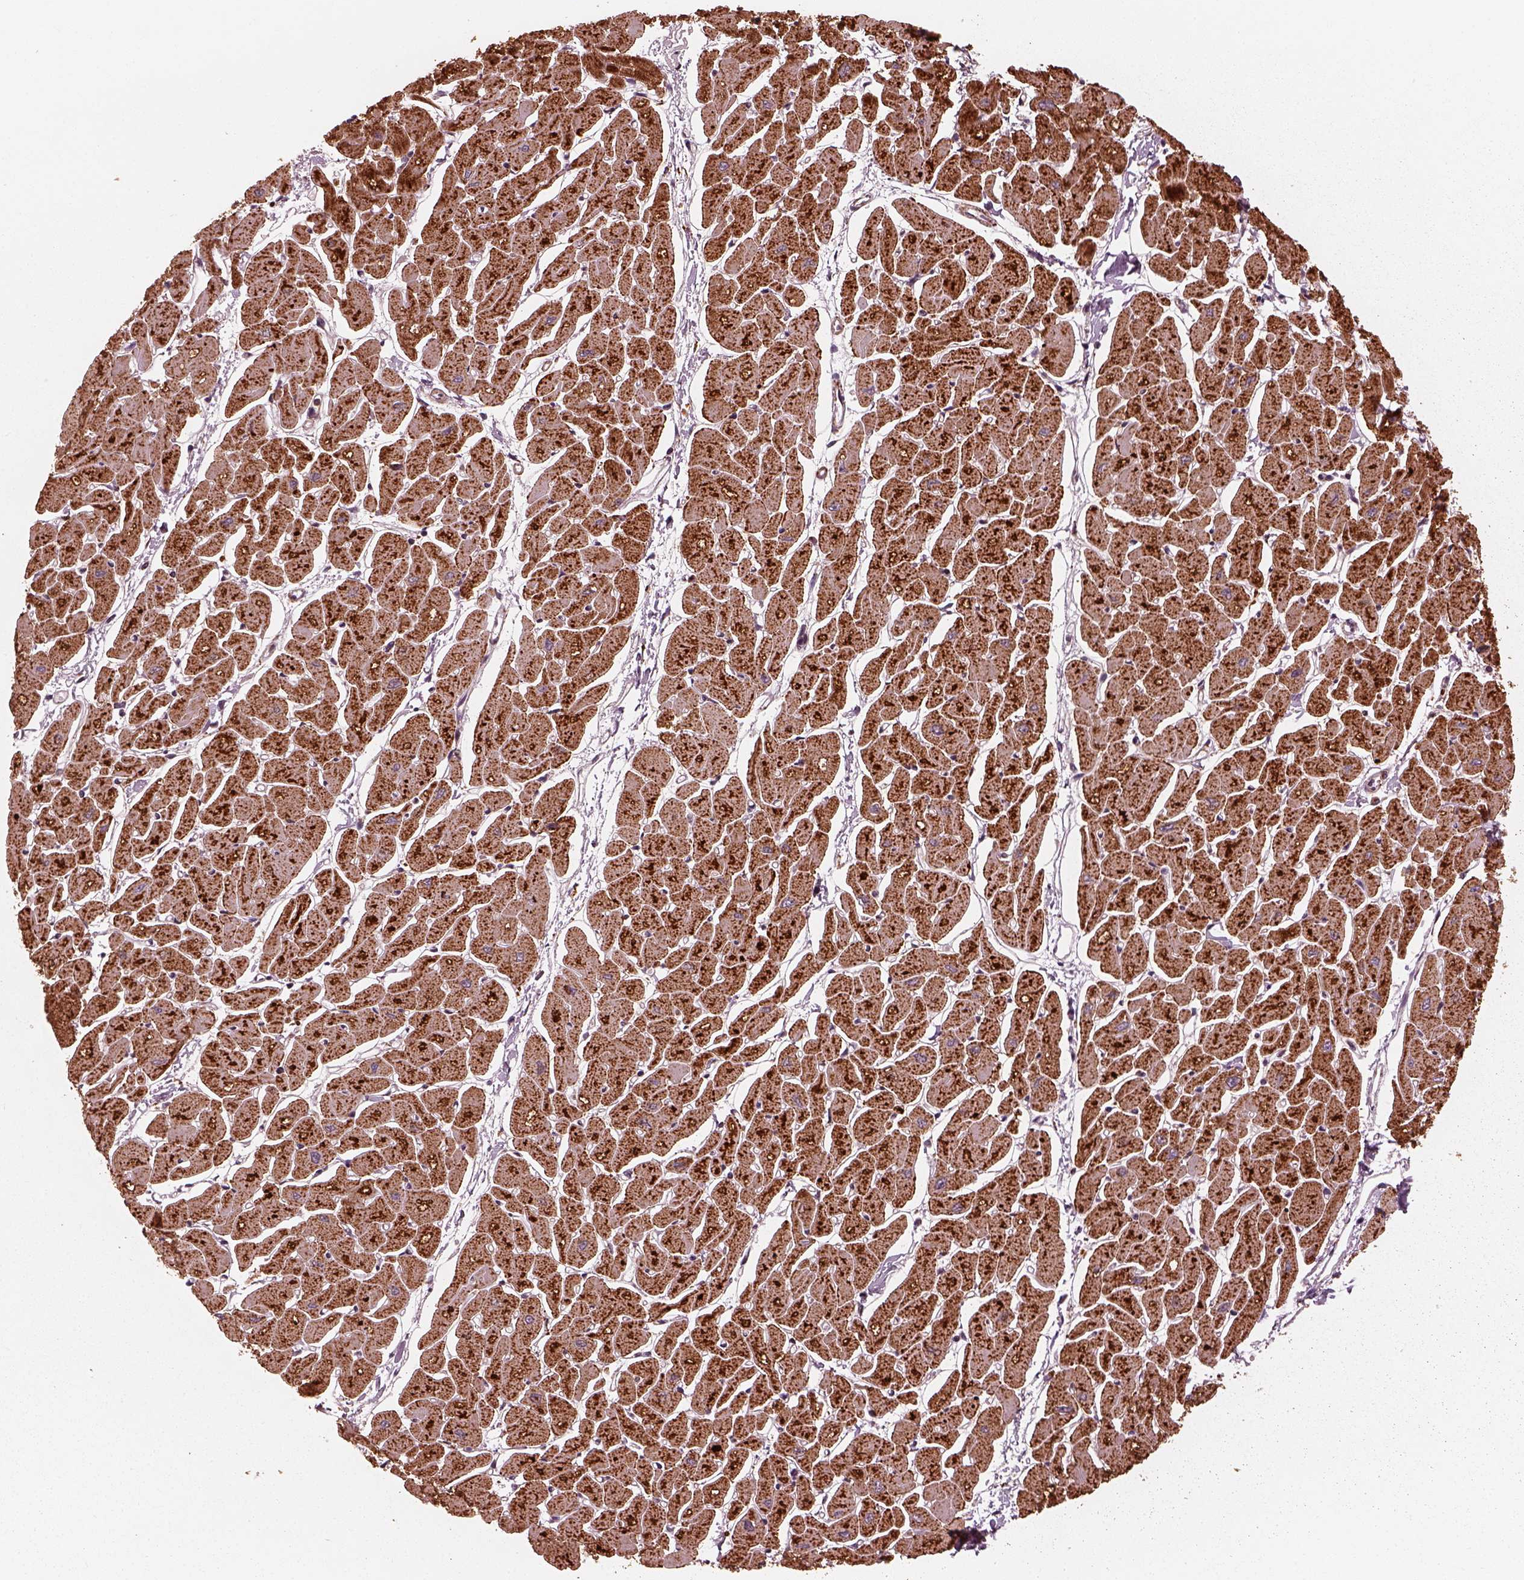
{"staining": {"intensity": "strong", "quantity": ">75%", "location": "cytoplasmic/membranous"}, "tissue": "heart muscle", "cell_type": "Cardiomyocytes", "image_type": "normal", "snomed": [{"axis": "morphology", "description": "Normal tissue, NOS"}, {"axis": "topography", "description": "Heart"}], "caption": "Immunohistochemistry (IHC) of unremarkable human heart muscle demonstrates high levels of strong cytoplasmic/membranous expression in approximately >75% of cardiomyocytes.", "gene": "NDUFB10", "patient": {"sex": "male", "age": 57}}